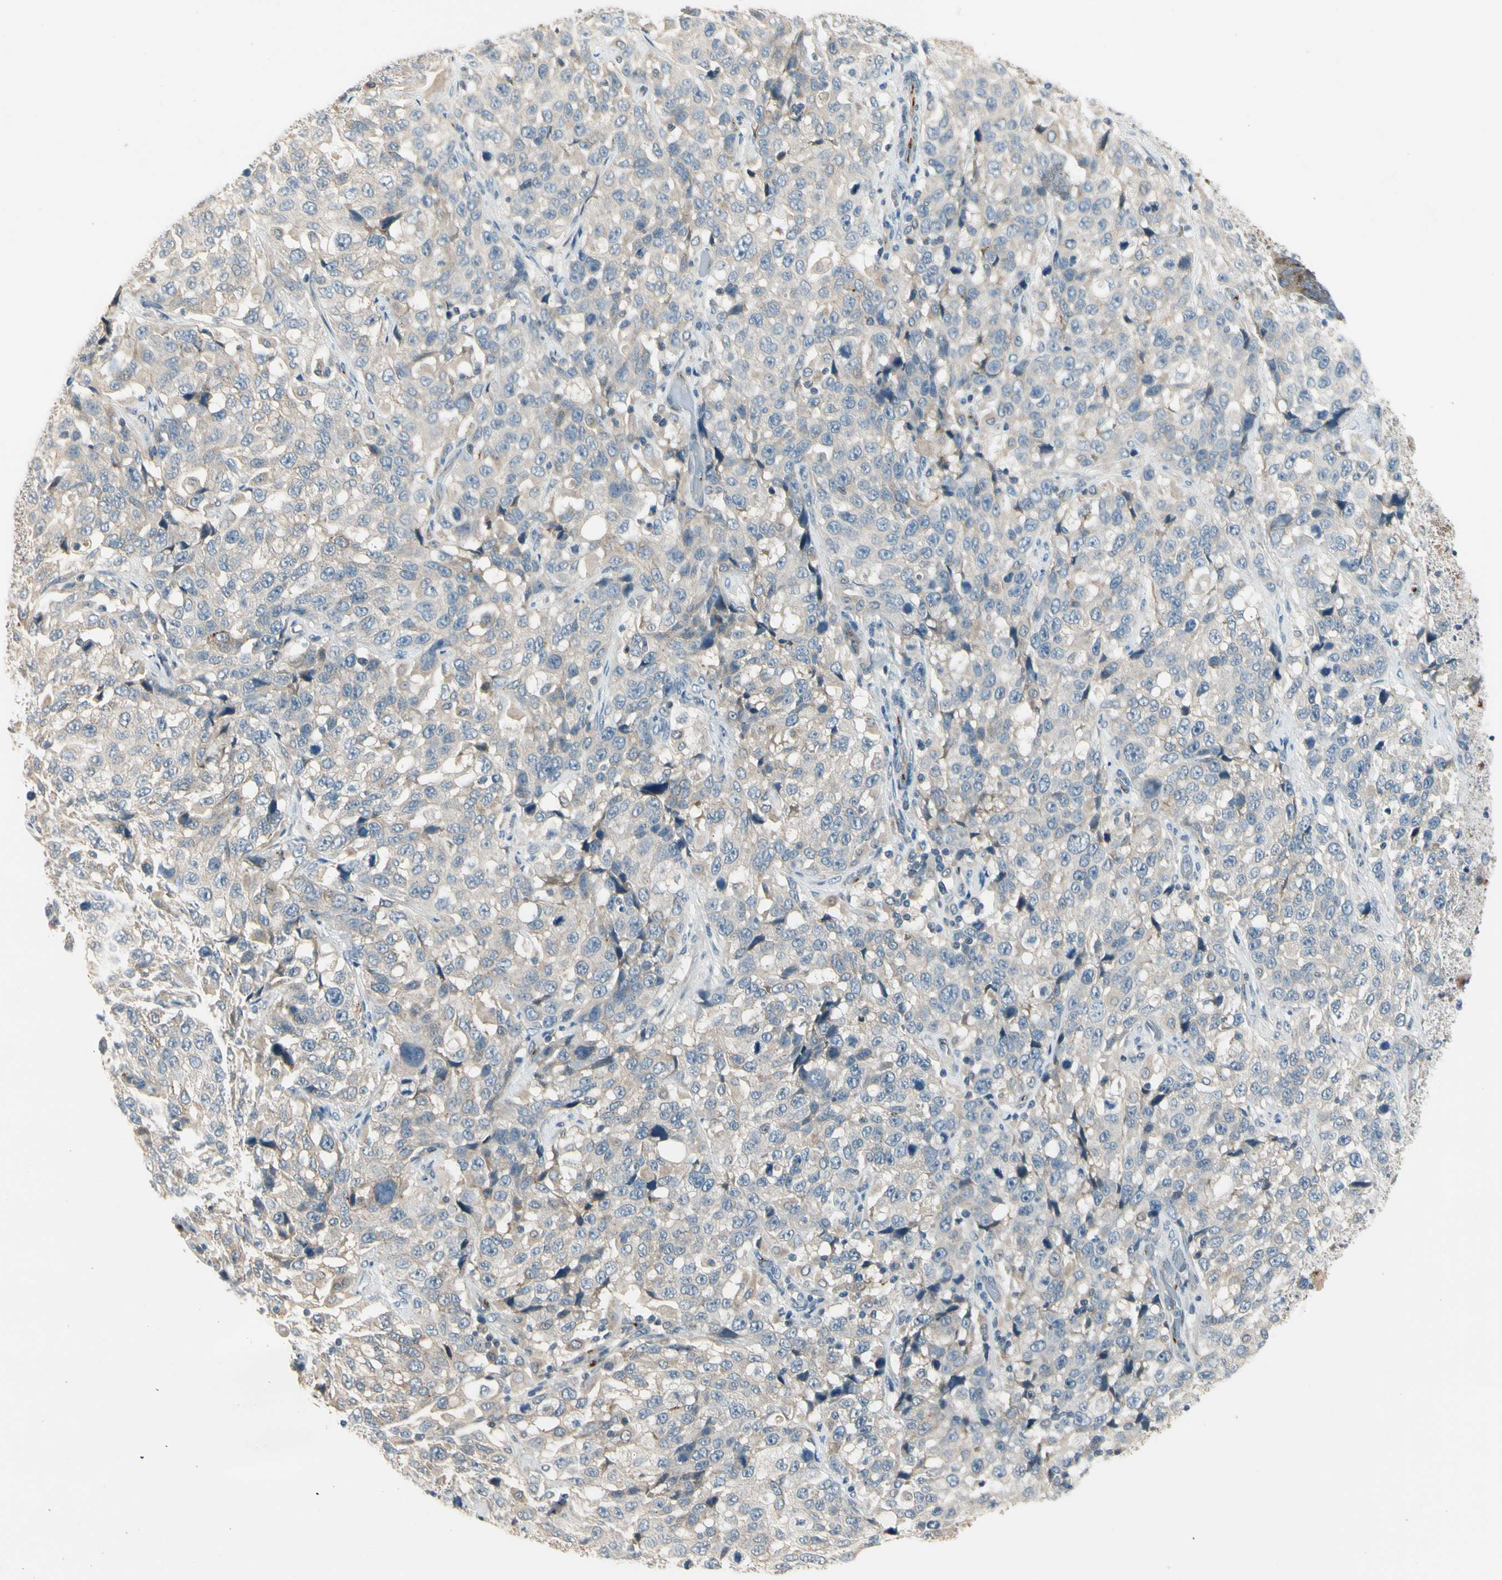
{"staining": {"intensity": "weak", "quantity": "25%-75%", "location": "cytoplasmic/membranous"}, "tissue": "stomach cancer", "cell_type": "Tumor cells", "image_type": "cancer", "snomed": [{"axis": "morphology", "description": "Normal tissue, NOS"}, {"axis": "morphology", "description": "Adenocarcinoma, NOS"}, {"axis": "topography", "description": "Stomach"}], "caption": "Brown immunohistochemical staining in human adenocarcinoma (stomach) demonstrates weak cytoplasmic/membranous expression in approximately 25%-75% of tumor cells. (IHC, brightfield microscopy, high magnification).", "gene": "MANSC1", "patient": {"sex": "male", "age": 48}}